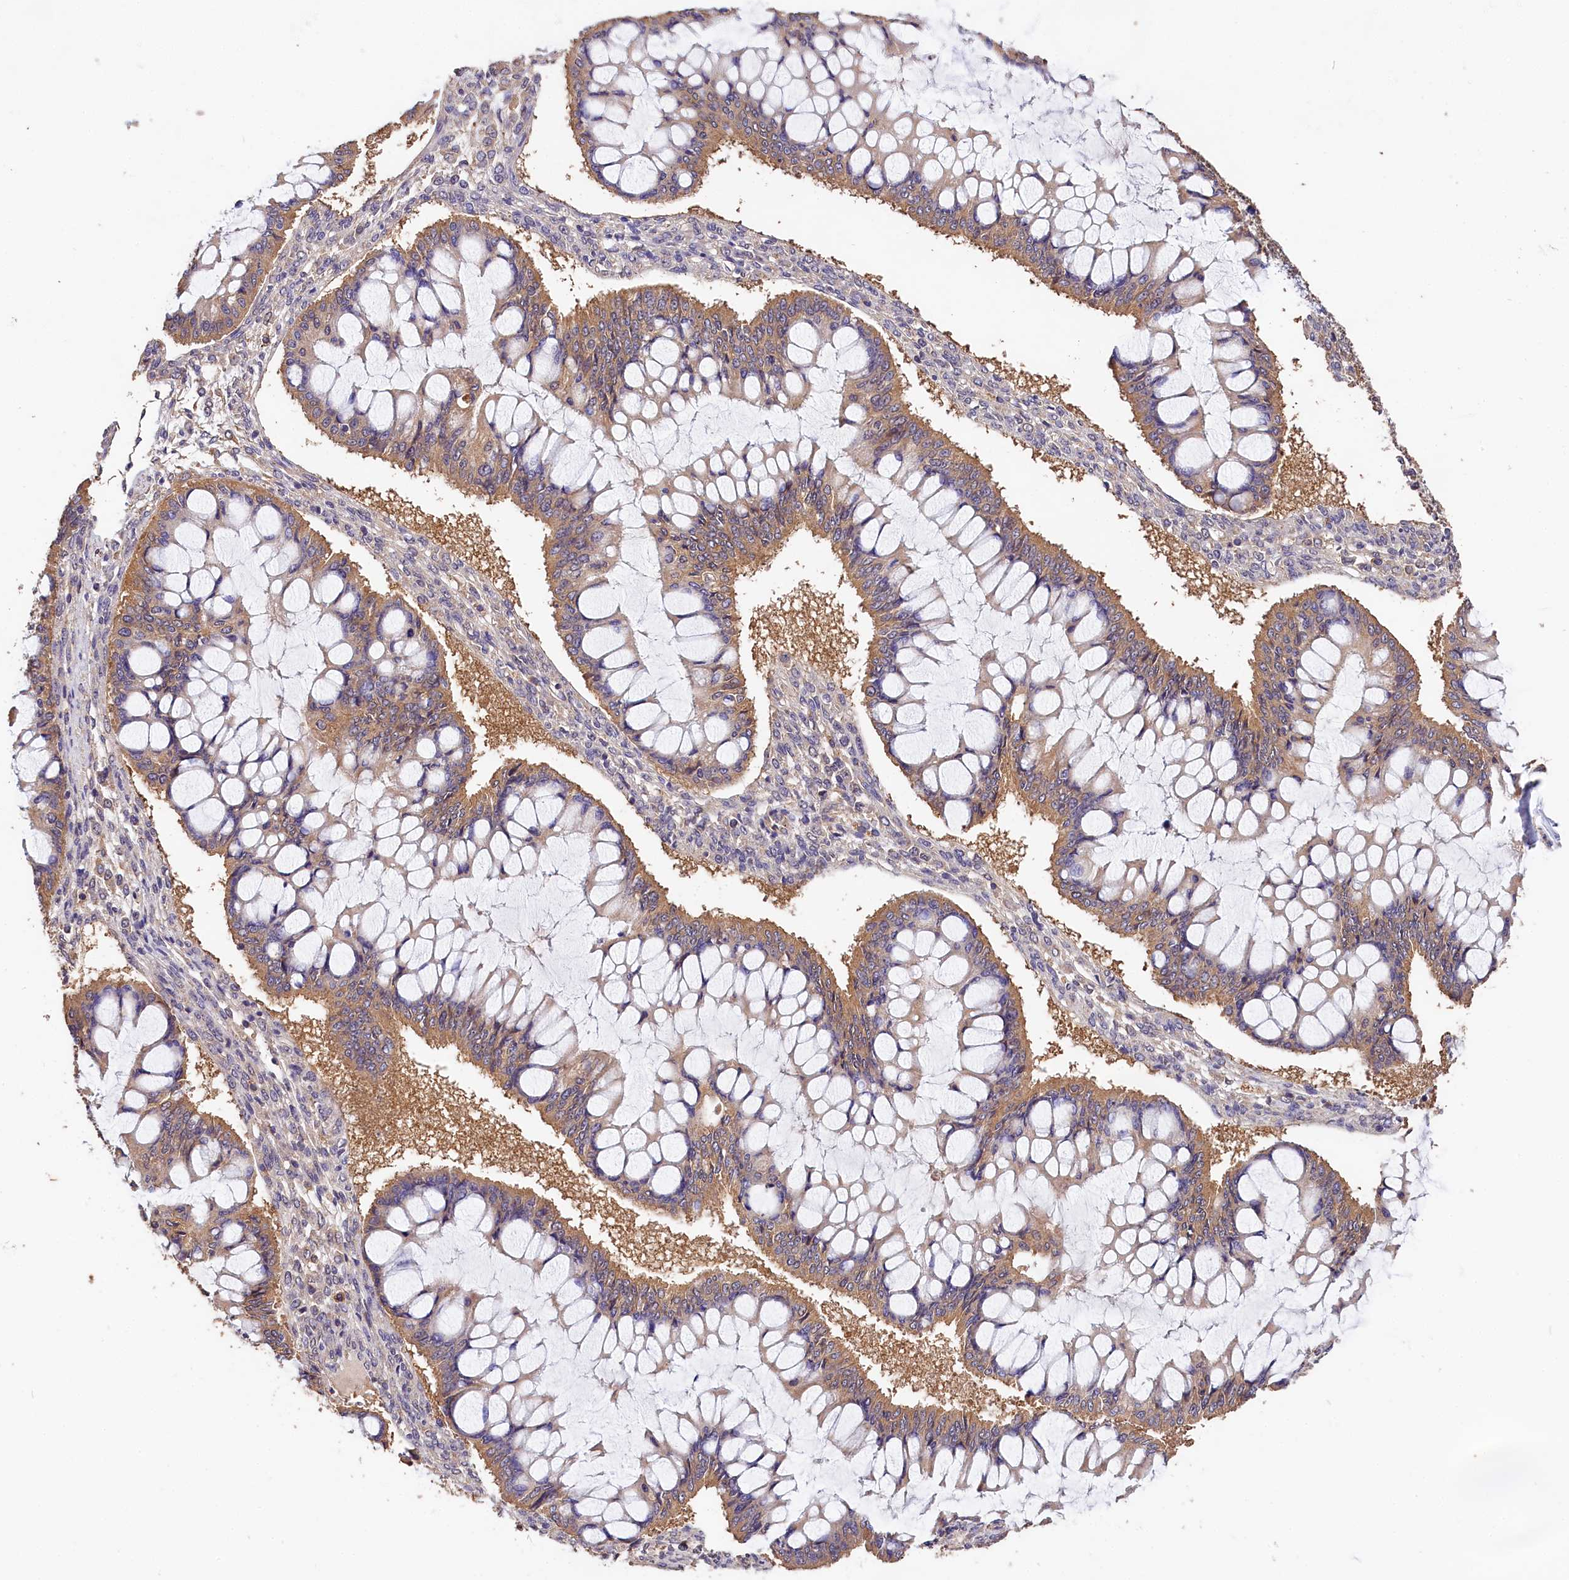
{"staining": {"intensity": "moderate", "quantity": ">75%", "location": "cytoplasmic/membranous"}, "tissue": "ovarian cancer", "cell_type": "Tumor cells", "image_type": "cancer", "snomed": [{"axis": "morphology", "description": "Cystadenocarcinoma, mucinous, NOS"}, {"axis": "topography", "description": "Ovary"}], "caption": "This is a micrograph of immunohistochemistry staining of mucinous cystadenocarcinoma (ovarian), which shows moderate expression in the cytoplasmic/membranous of tumor cells.", "gene": "OAS3", "patient": {"sex": "female", "age": 73}}